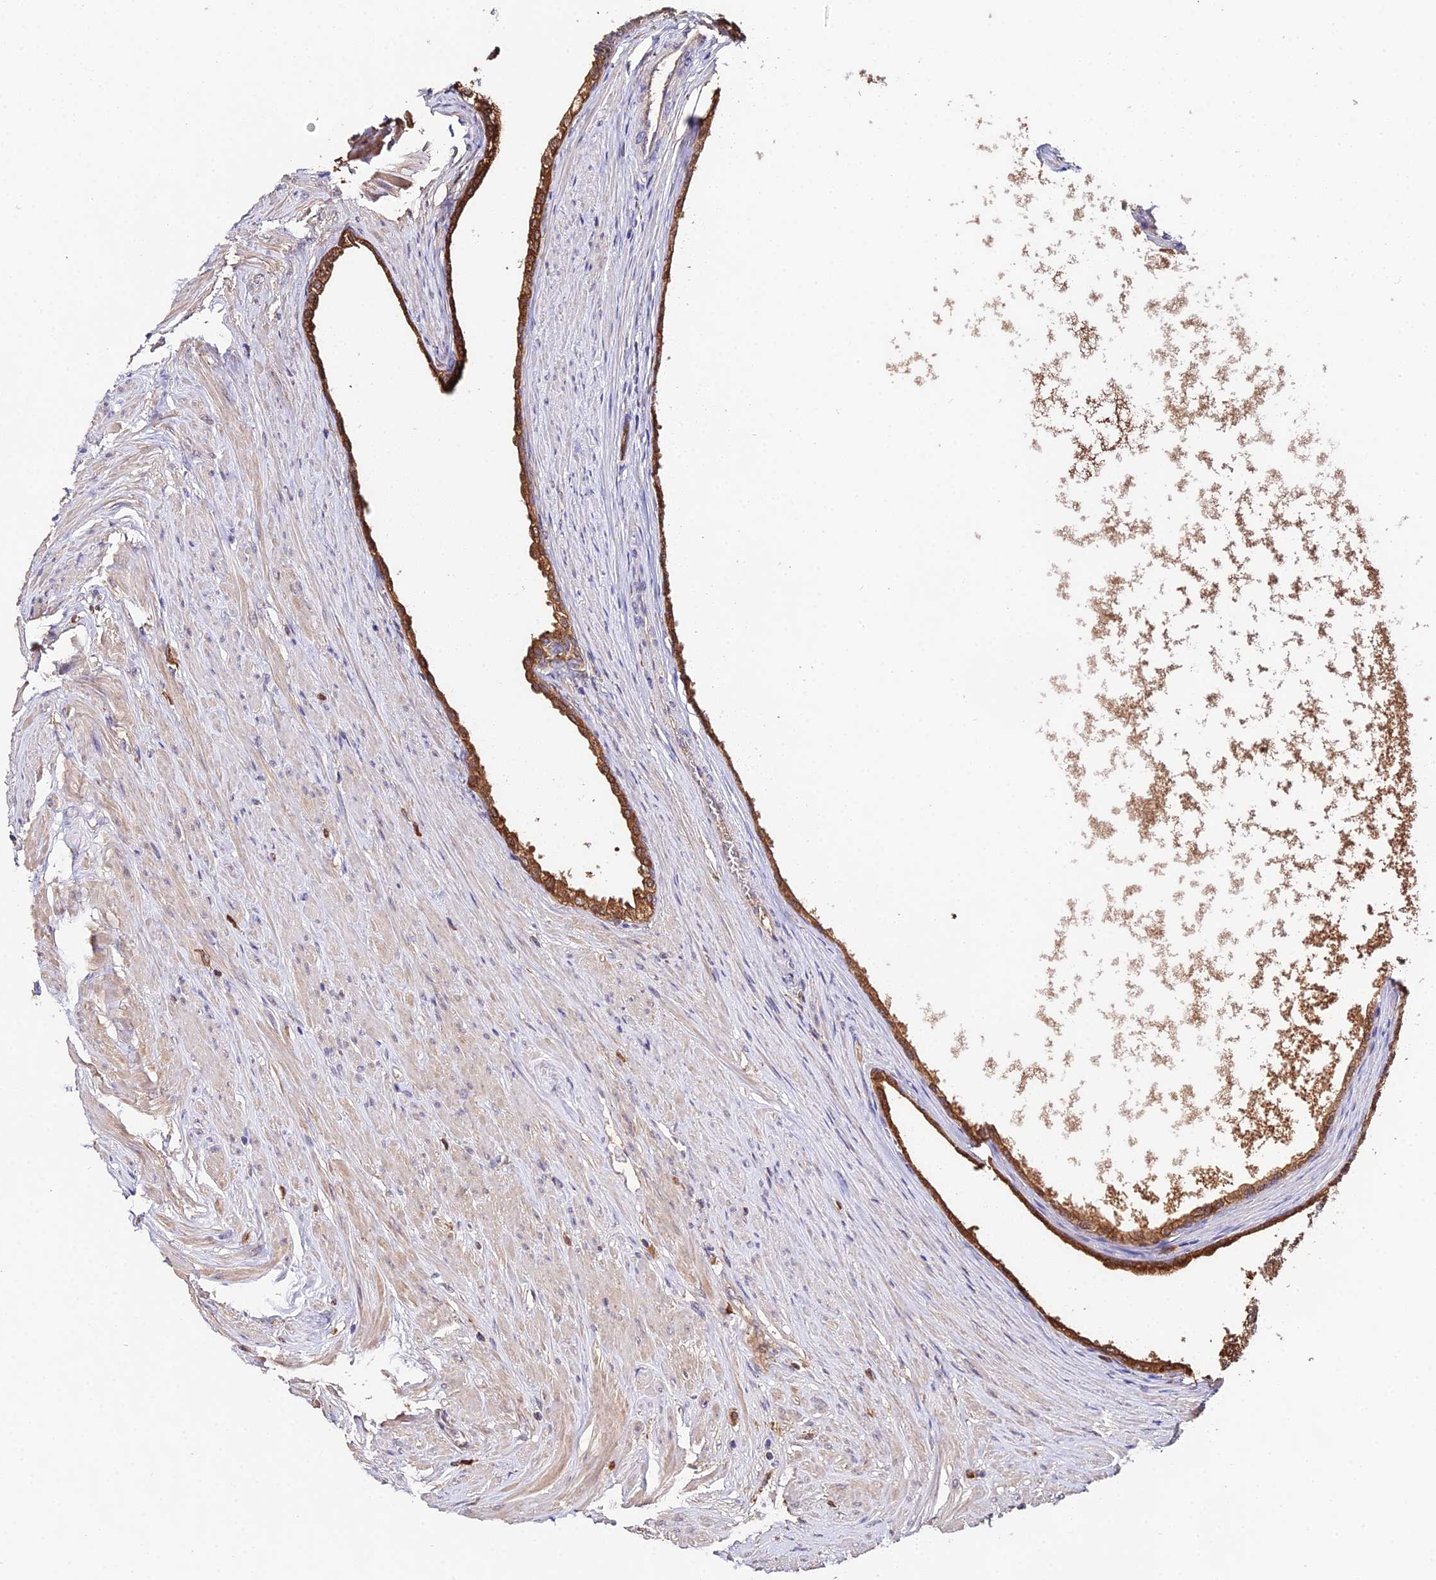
{"staining": {"intensity": "strong", "quantity": ">75%", "location": "cytoplasmic/membranous"}, "tissue": "prostate", "cell_type": "Glandular cells", "image_type": "normal", "snomed": [{"axis": "morphology", "description": "Normal tissue, NOS"}, {"axis": "morphology", "description": "Urothelial carcinoma, Low grade"}, {"axis": "topography", "description": "Urinary bladder"}, {"axis": "topography", "description": "Prostate"}], "caption": "A brown stain labels strong cytoplasmic/membranous positivity of a protein in glandular cells of unremarkable human prostate.", "gene": "FBP1", "patient": {"sex": "male", "age": 60}}